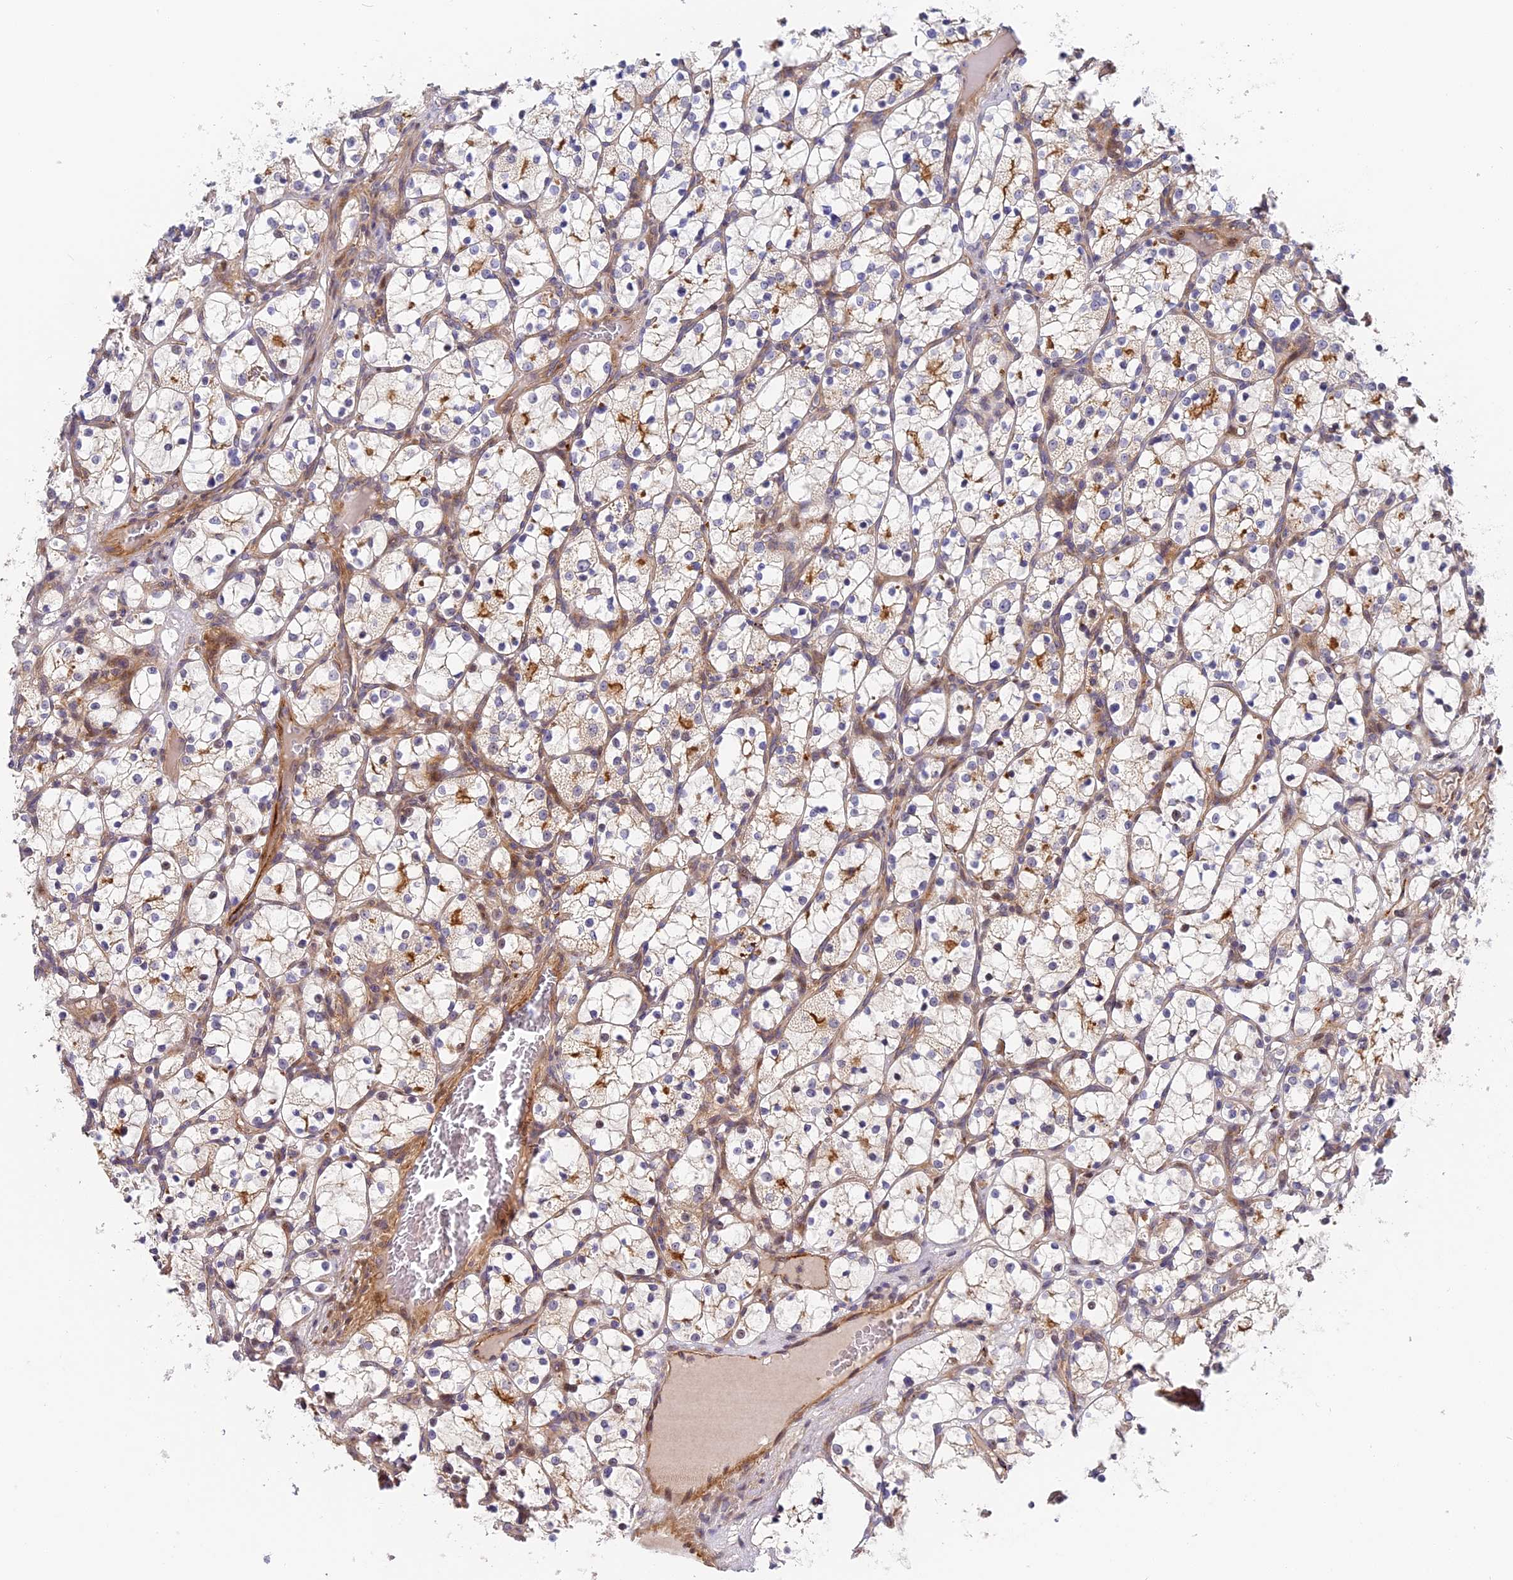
{"staining": {"intensity": "negative", "quantity": "none", "location": "none"}, "tissue": "renal cancer", "cell_type": "Tumor cells", "image_type": "cancer", "snomed": [{"axis": "morphology", "description": "Adenocarcinoma, NOS"}, {"axis": "topography", "description": "Kidney"}], "caption": "Adenocarcinoma (renal) was stained to show a protein in brown. There is no significant positivity in tumor cells.", "gene": "MISP3", "patient": {"sex": "female", "age": 69}}